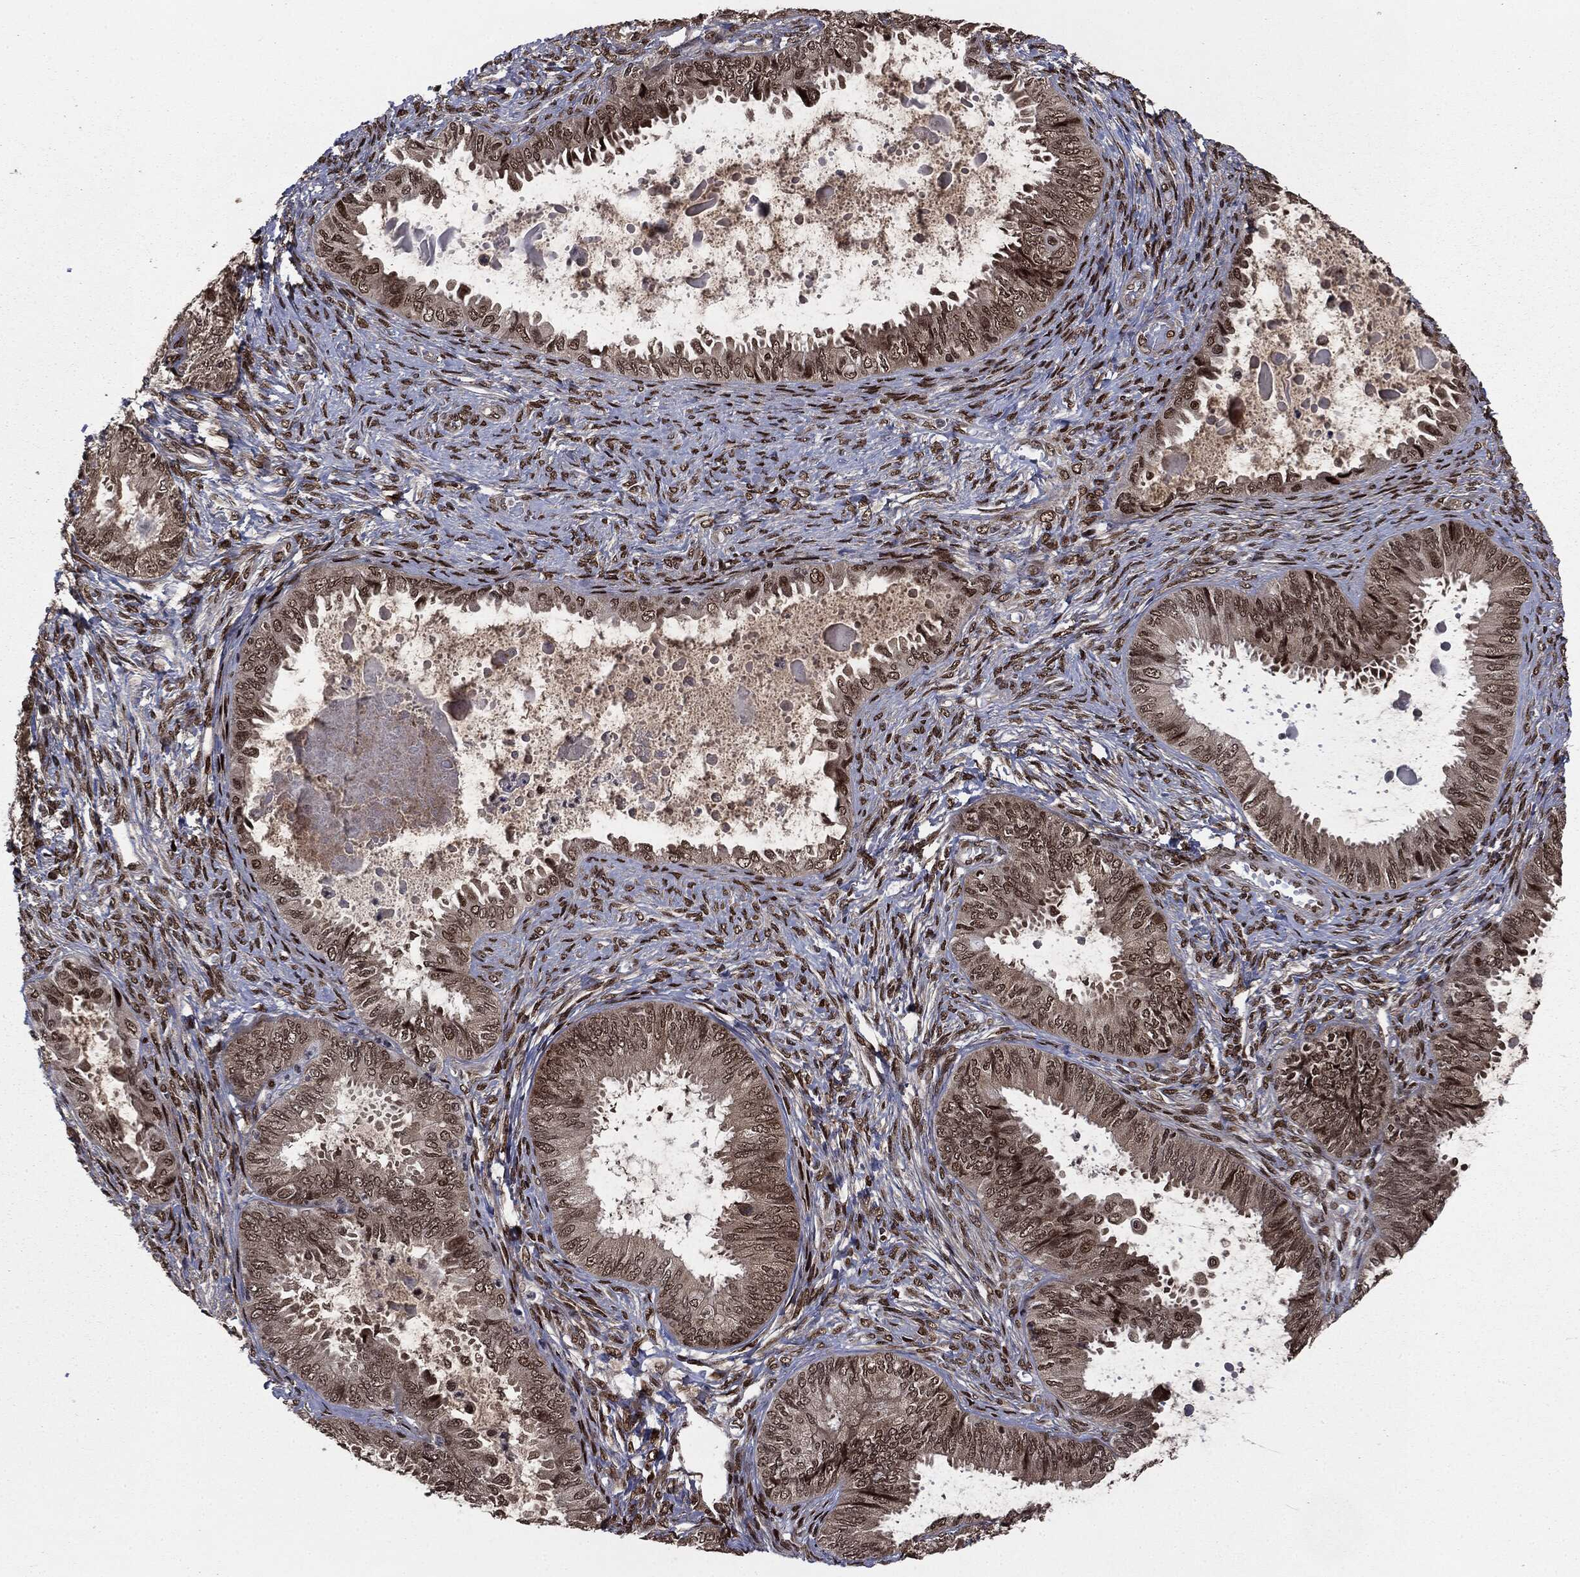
{"staining": {"intensity": "strong", "quantity": "25%-75%", "location": "nuclear"}, "tissue": "ovarian cancer", "cell_type": "Tumor cells", "image_type": "cancer", "snomed": [{"axis": "morphology", "description": "Carcinoma, endometroid"}, {"axis": "topography", "description": "Ovary"}], "caption": "IHC (DAB) staining of human ovarian endometroid carcinoma shows strong nuclear protein staining in approximately 25%-75% of tumor cells. The staining is performed using DAB (3,3'-diaminobenzidine) brown chromogen to label protein expression. The nuclei are counter-stained blue using hematoxylin.", "gene": "DVL2", "patient": {"sex": "female", "age": 70}}